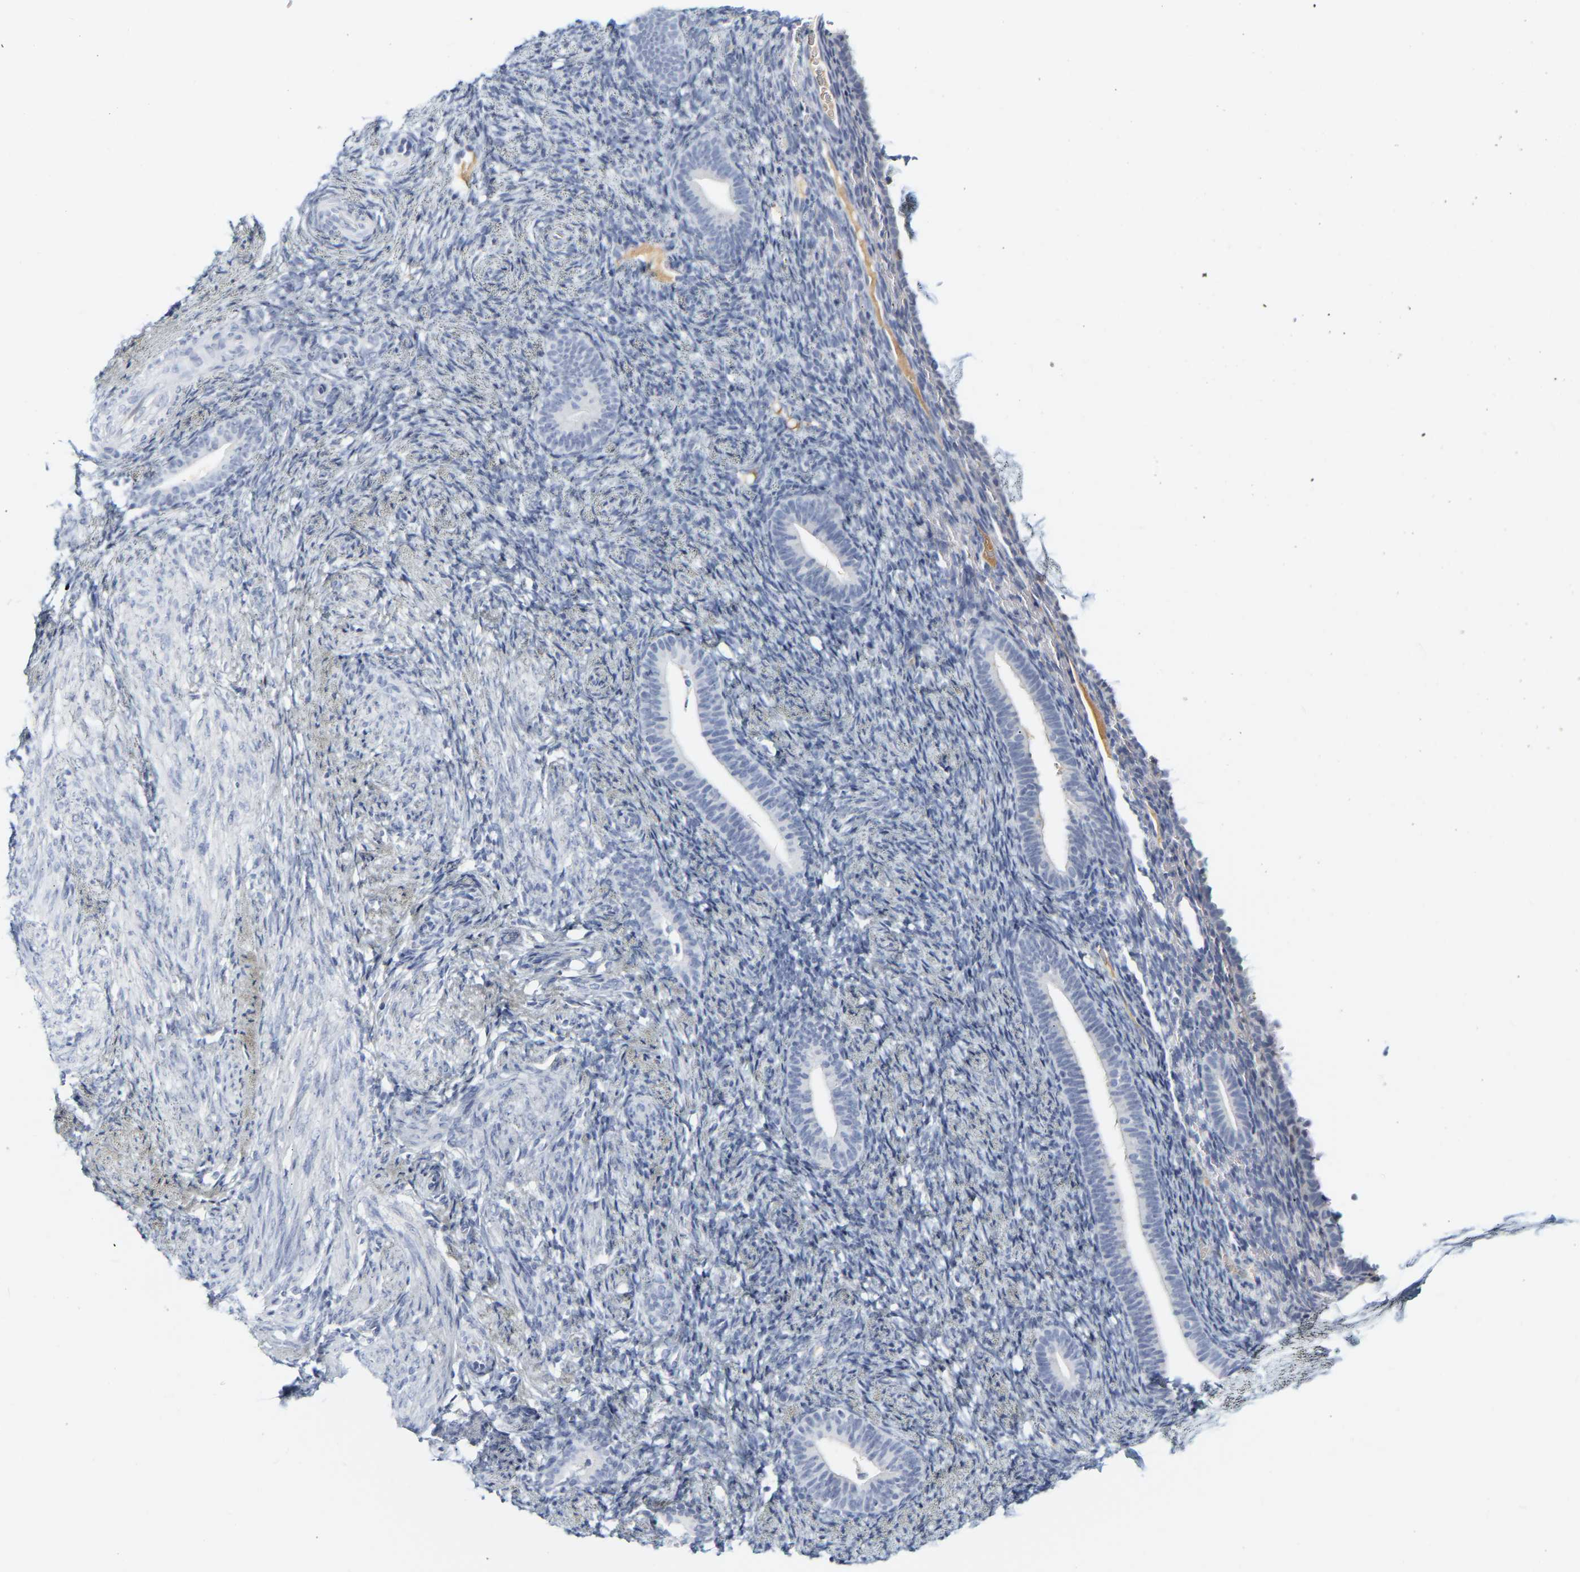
{"staining": {"intensity": "negative", "quantity": "none", "location": "none"}, "tissue": "endometrium", "cell_type": "Cells in endometrial stroma", "image_type": "normal", "snomed": [{"axis": "morphology", "description": "Normal tissue, NOS"}, {"axis": "topography", "description": "Endometrium"}], "caption": "Immunohistochemistry of normal endometrium exhibits no expression in cells in endometrial stroma. The staining is performed using DAB (3,3'-diaminobenzidine) brown chromogen with nuclei counter-stained in using hematoxylin.", "gene": "GNAS", "patient": {"sex": "female", "age": 51}}